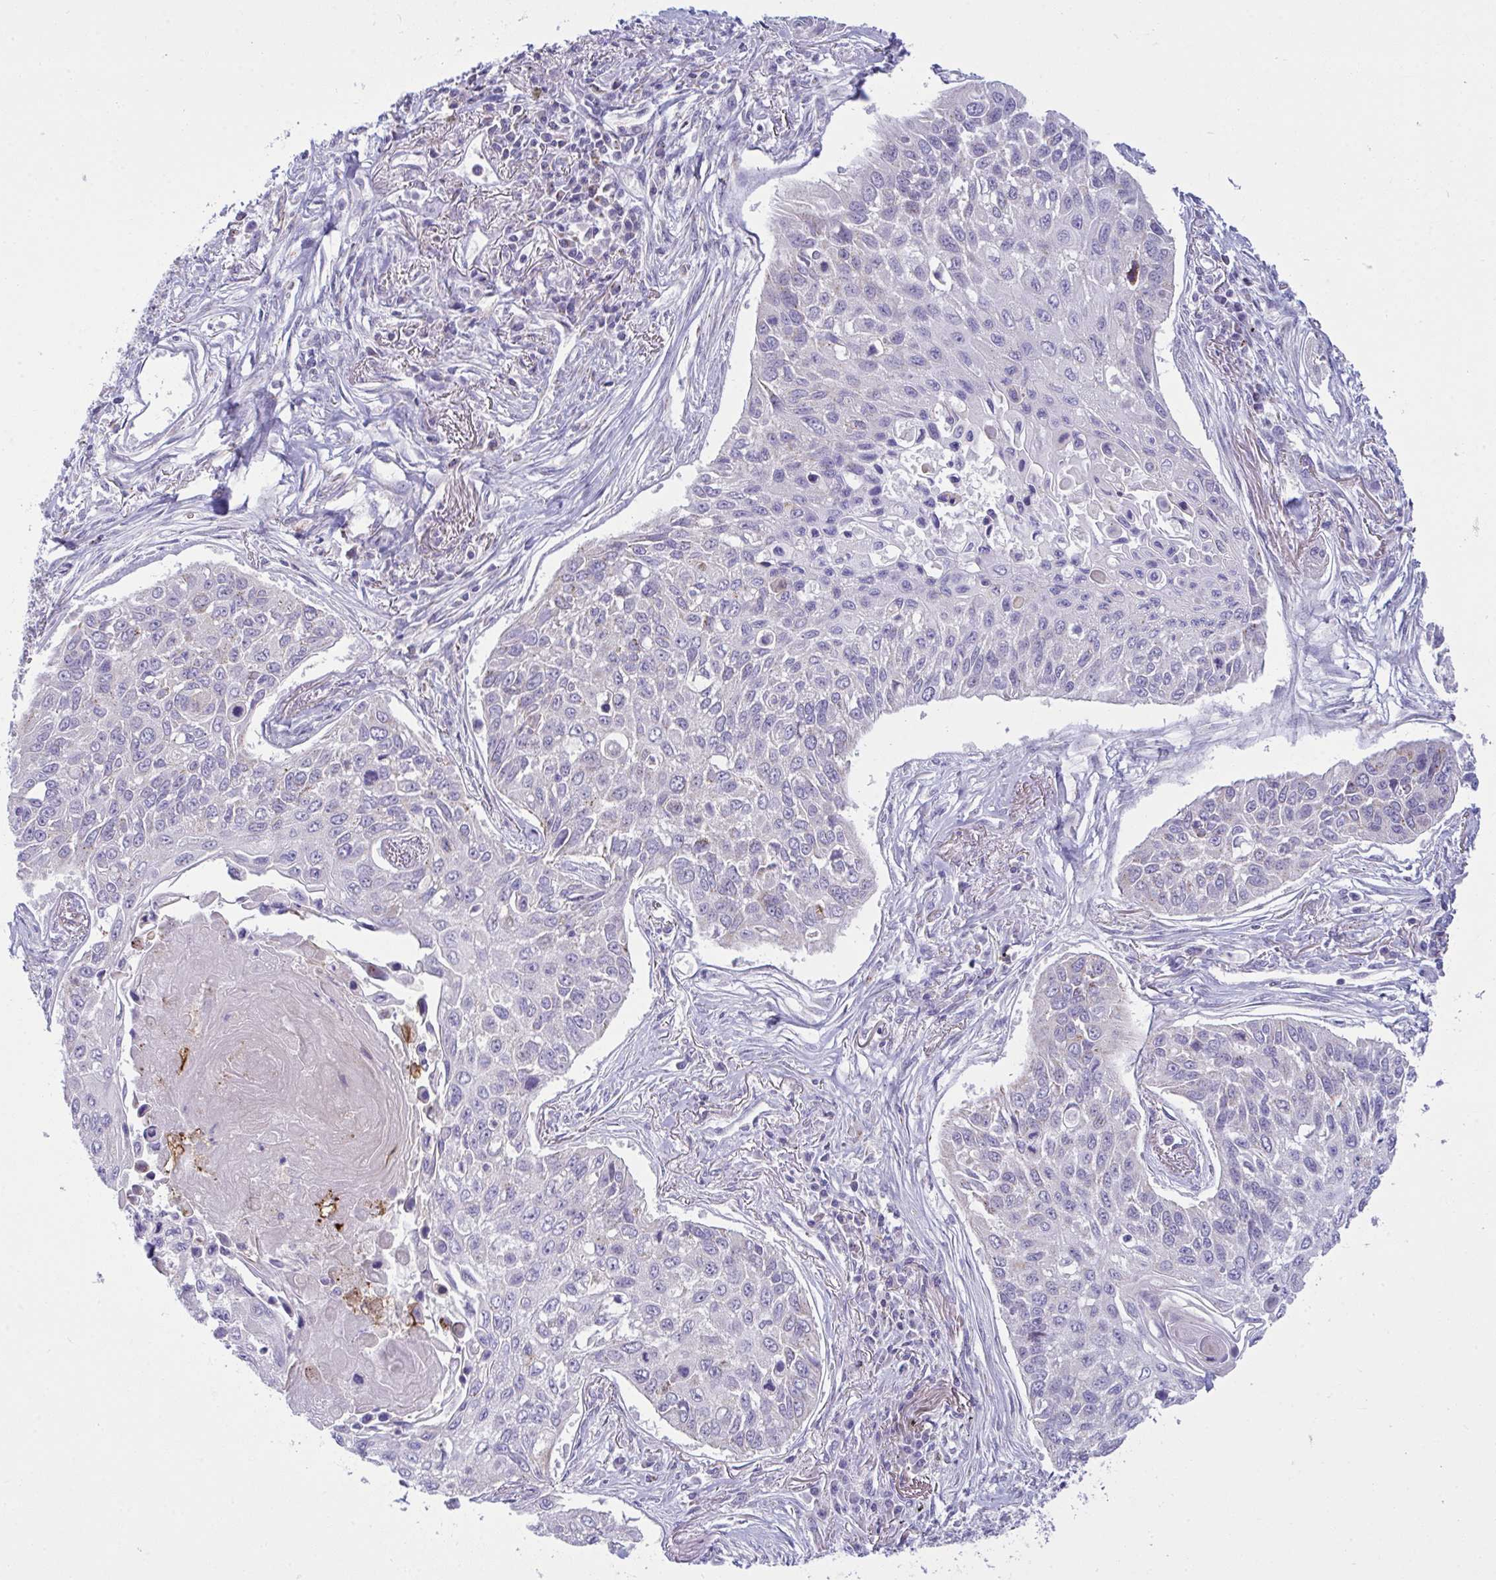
{"staining": {"intensity": "negative", "quantity": "none", "location": "none"}, "tissue": "lung cancer", "cell_type": "Tumor cells", "image_type": "cancer", "snomed": [{"axis": "morphology", "description": "Squamous cell carcinoma, NOS"}, {"axis": "topography", "description": "Lung"}], "caption": "The photomicrograph reveals no significant positivity in tumor cells of lung cancer (squamous cell carcinoma).", "gene": "RGPD5", "patient": {"sex": "male", "age": 75}}